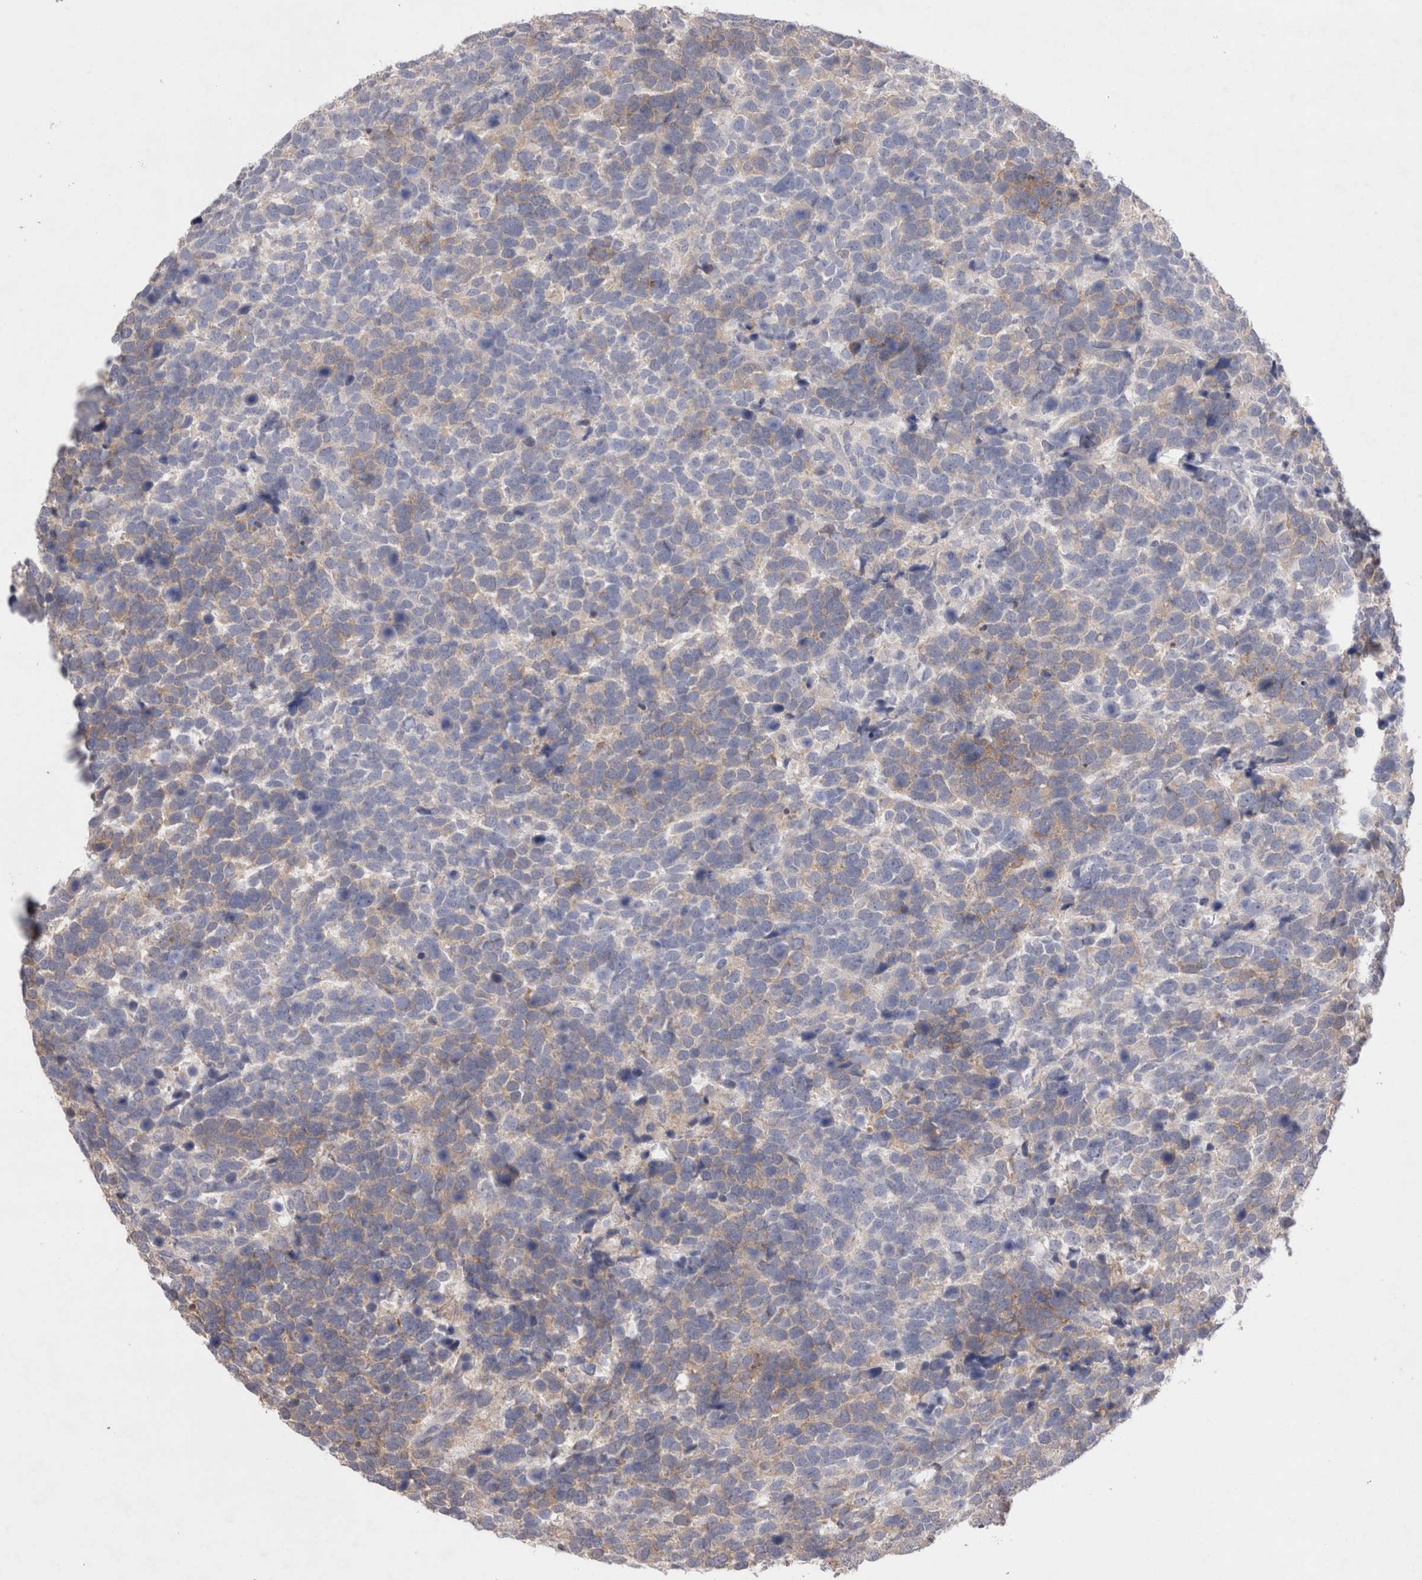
{"staining": {"intensity": "weak", "quantity": "<25%", "location": "cytoplasmic/membranous"}, "tissue": "urothelial cancer", "cell_type": "Tumor cells", "image_type": "cancer", "snomed": [{"axis": "morphology", "description": "Urothelial carcinoma, High grade"}, {"axis": "topography", "description": "Urinary bladder"}], "caption": "Photomicrograph shows no significant protein expression in tumor cells of urothelial cancer.", "gene": "OTOR", "patient": {"sex": "female", "age": 82}}